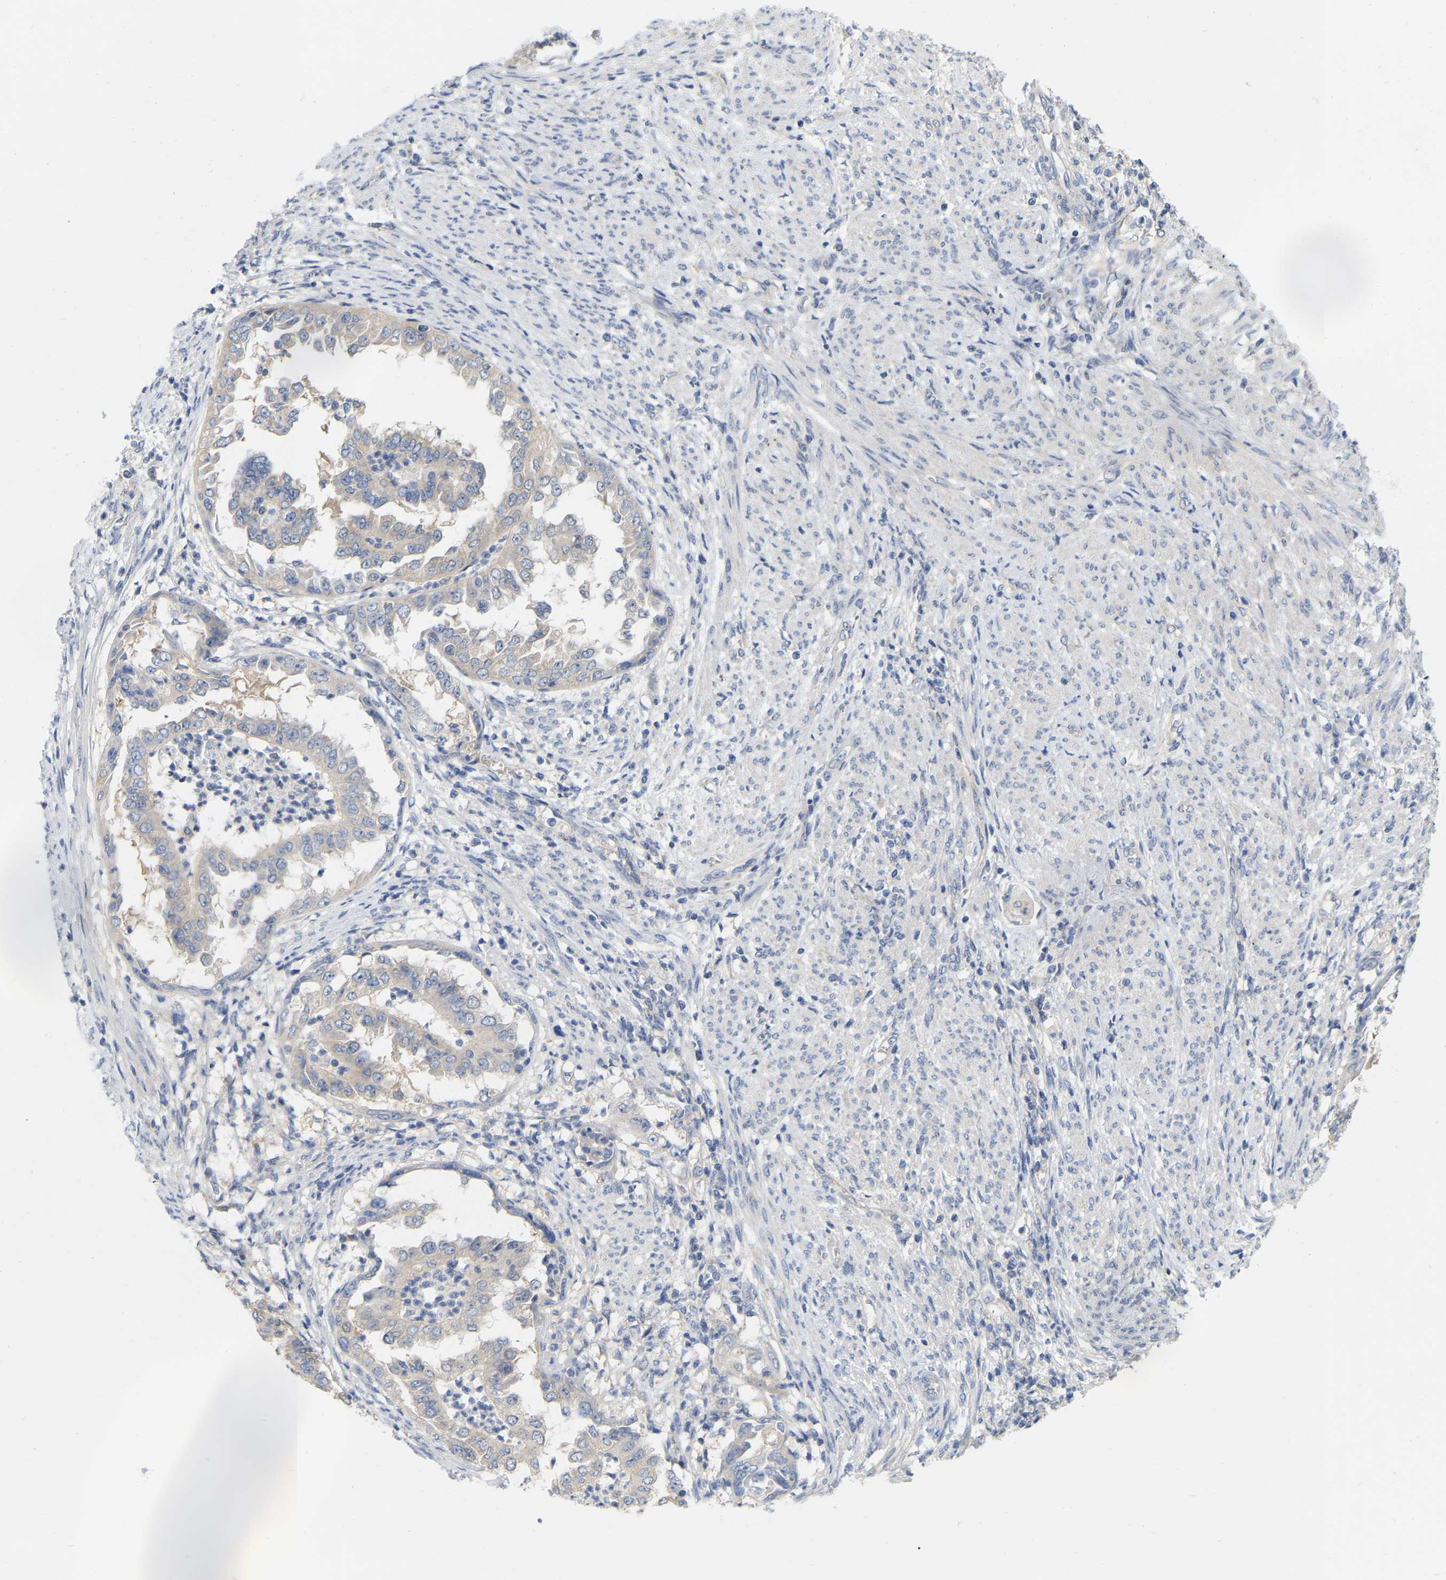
{"staining": {"intensity": "weak", "quantity": "25%-75%", "location": "cytoplasmic/membranous"}, "tissue": "endometrial cancer", "cell_type": "Tumor cells", "image_type": "cancer", "snomed": [{"axis": "morphology", "description": "Adenocarcinoma, NOS"}, {"axis": "topography", "description": "Endometrium"}], "caption": "The micrograph exhibits a brown stain indicating the presence of a protein in the cytoplasmic/membranous of tumor cells in adenocarcinoma (endometrial).", "gene": "WIPI2", "patient": {"sex": "female", "age": 85}}